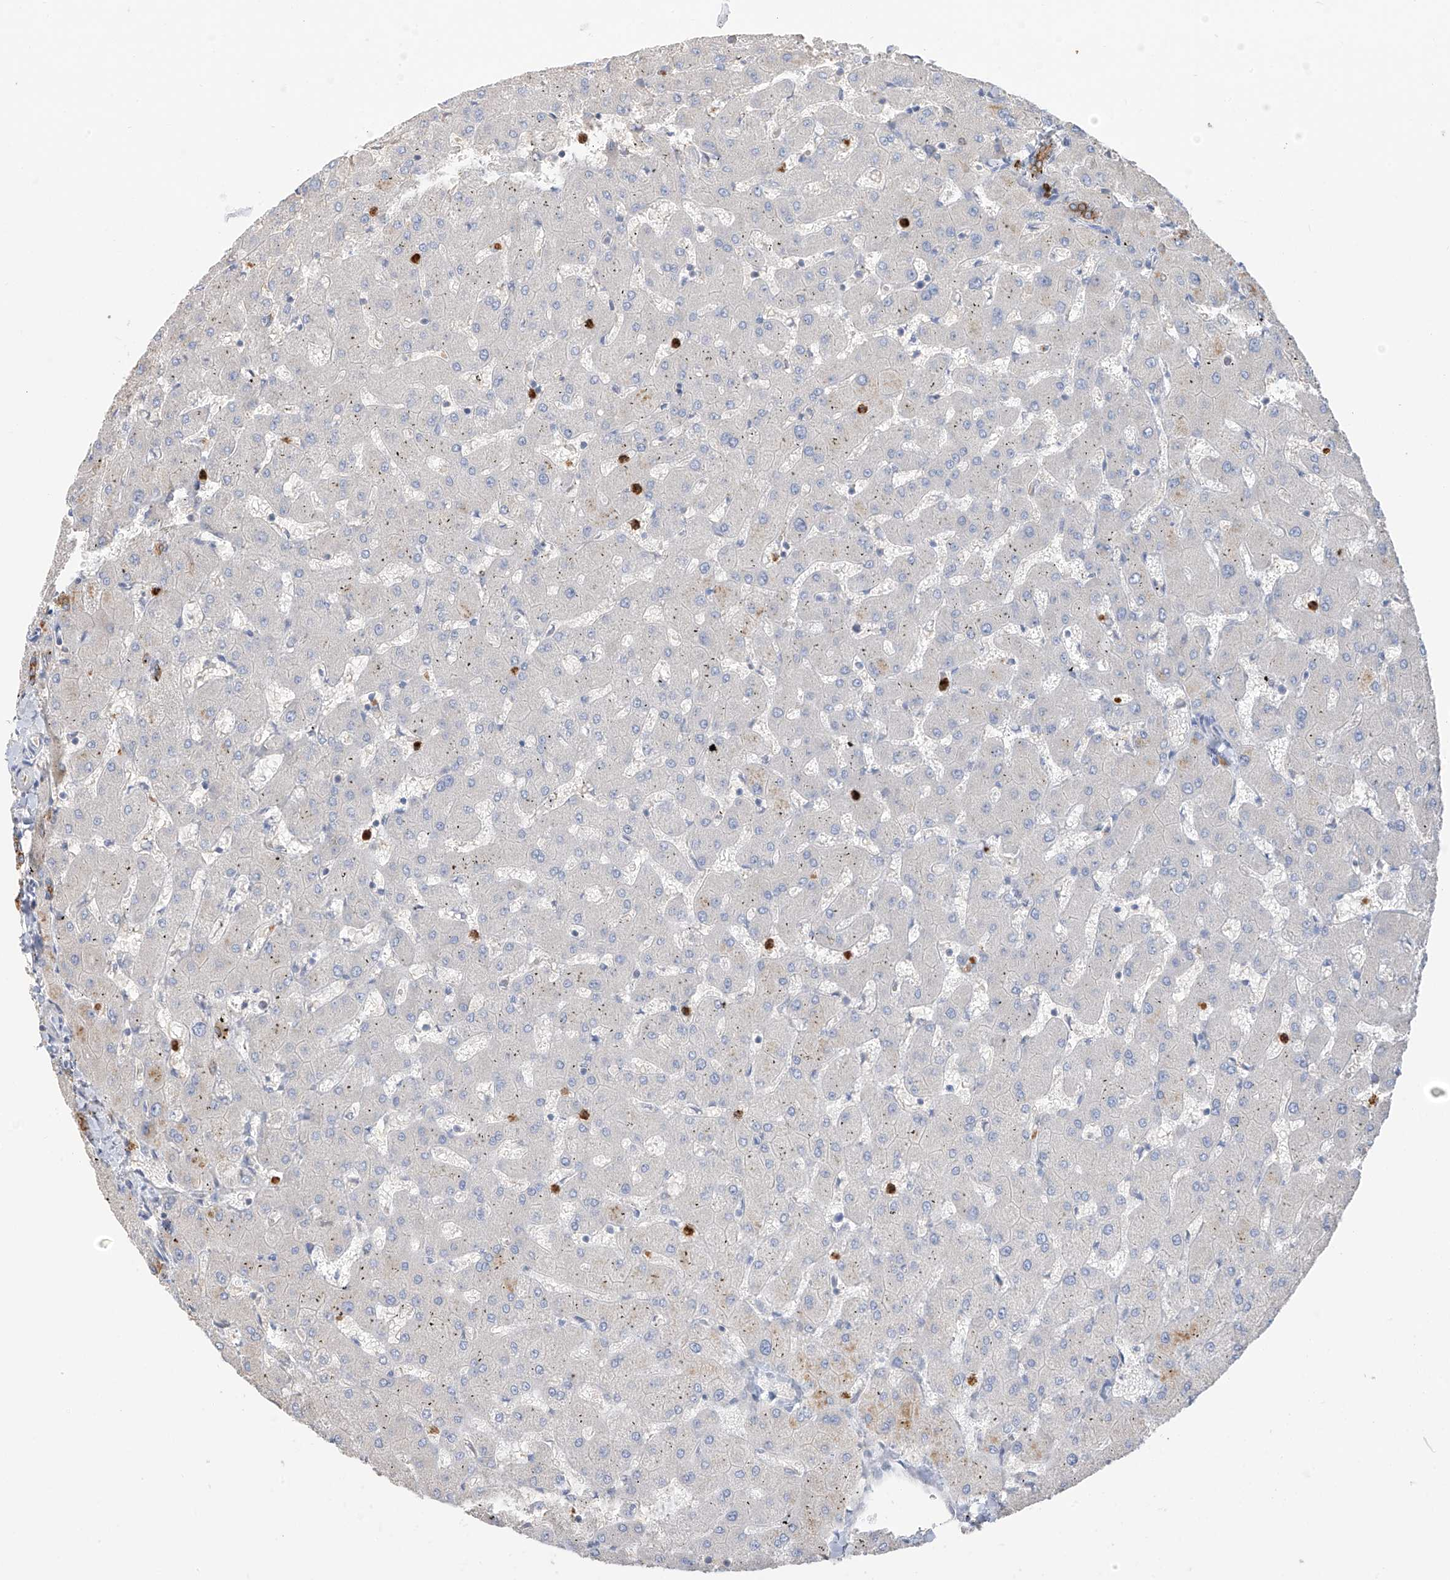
{"staining": {"intensity": "strong", "quantity": ">75%", "location": "cytoplasmic/membranous"}, "tissue": "liver", "cell_type": "Cholangiocytes", "image_type": "normal", "snomed": [{"axis": "morphology", "description": "Normal tissue, NOS"}, {"axis": "topography", "description": "Liver"}], "caption": "Strong cytoplasmic/membranous expression is appreciated in about >75% of cholangiocytes in normal liver.", "gene": "PAFAH1B3", "patient": {"sex": "female", "age": 63}}